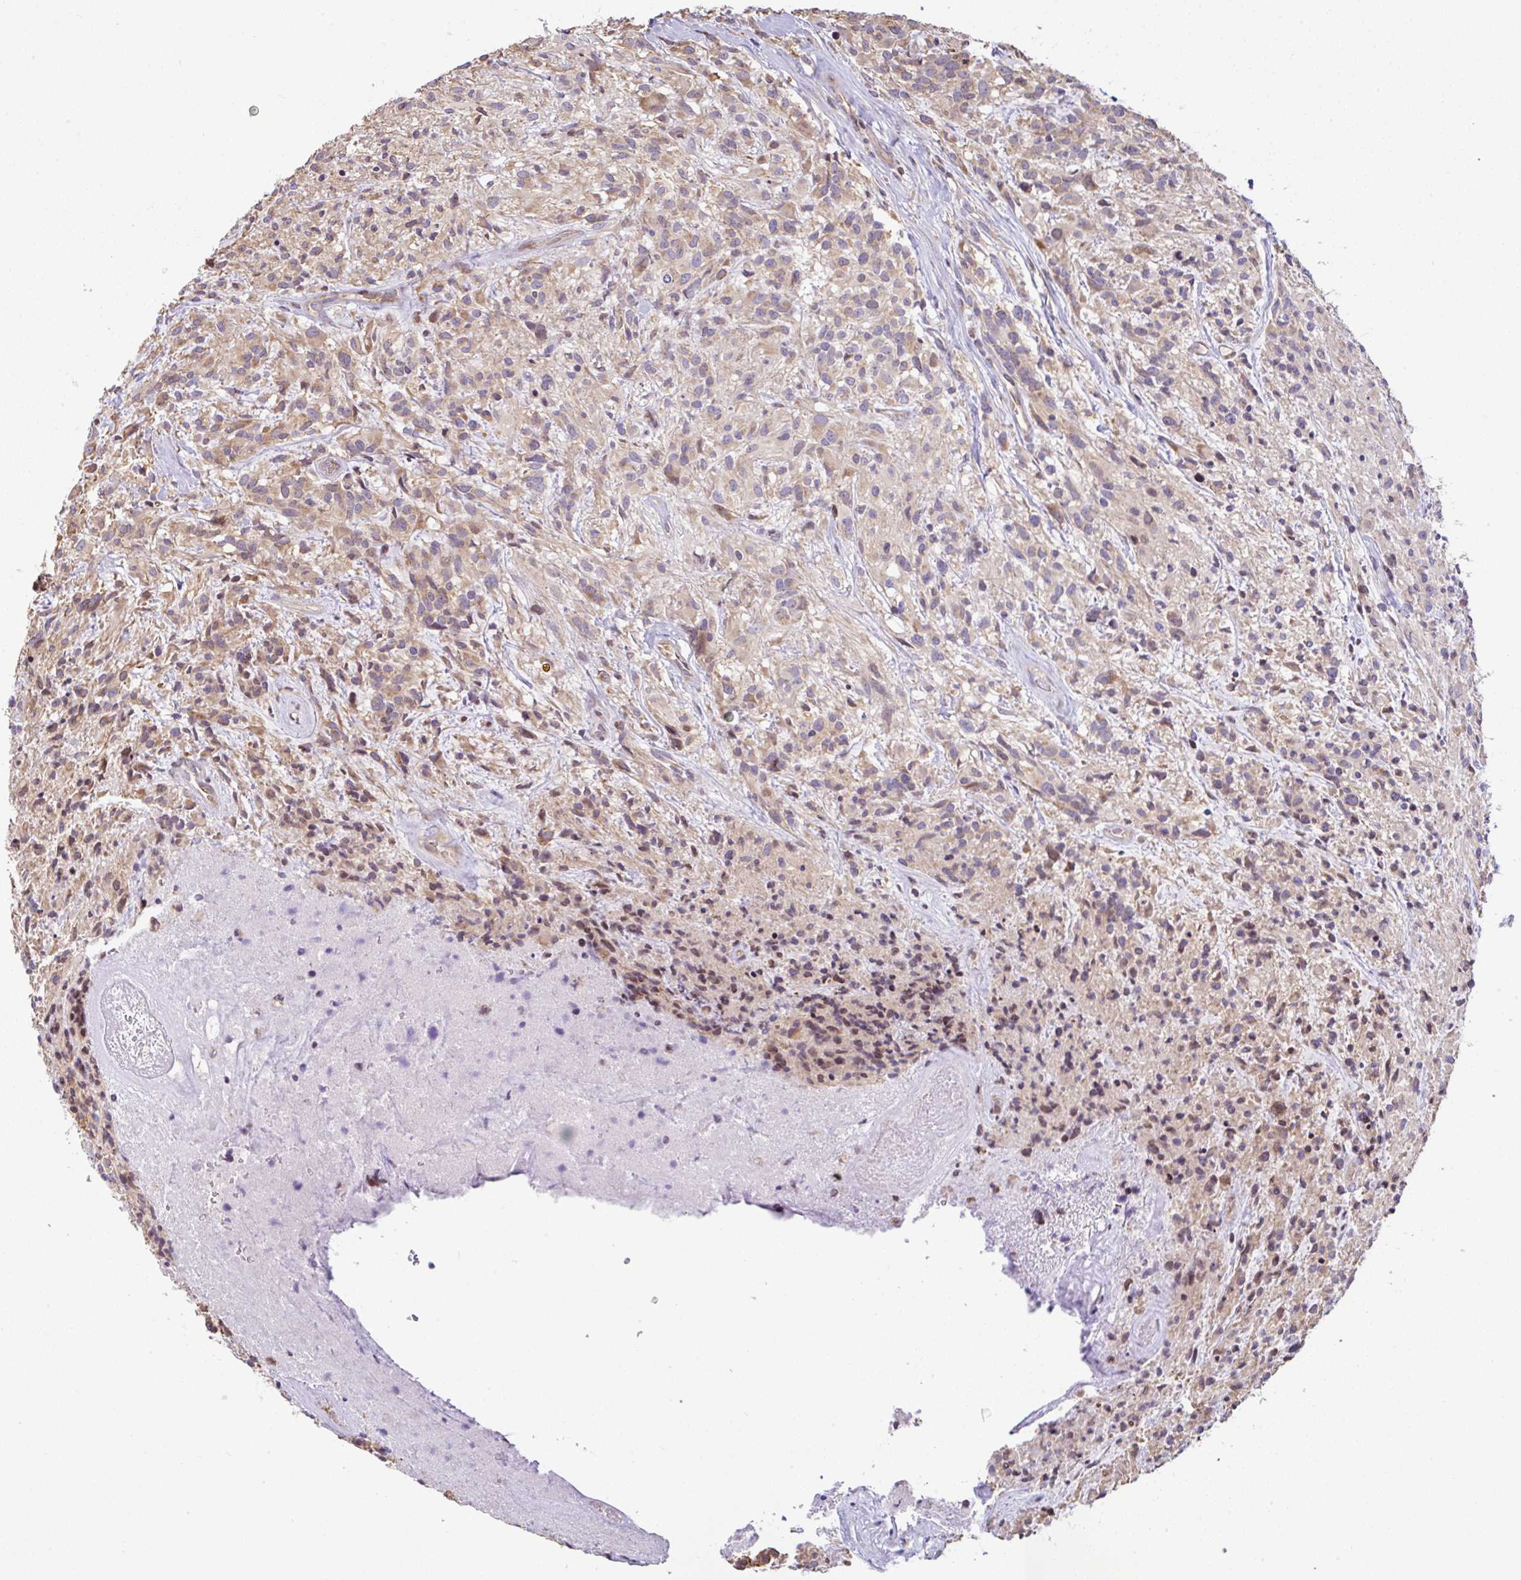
{"staining": {"intensity": "weak", "quantity": "25%-75%", "location": "cytoplasmic/membranous"}, "tissue": "glioma", "cell_type": "Tumor cells", "image_type": "cancer", "snomed": [{"axis": "morphology", "description": "Glioma, malignant, High grade"}, {"axis": "topography", "description": "Brain"}], "caption": "Weak cytoplasmic/membranous positivity is identified in approximately 25%-75% of tumor cells in glioma.", "gene": "FIGNL1", "patient": {"sex": "female", "age": 67}}